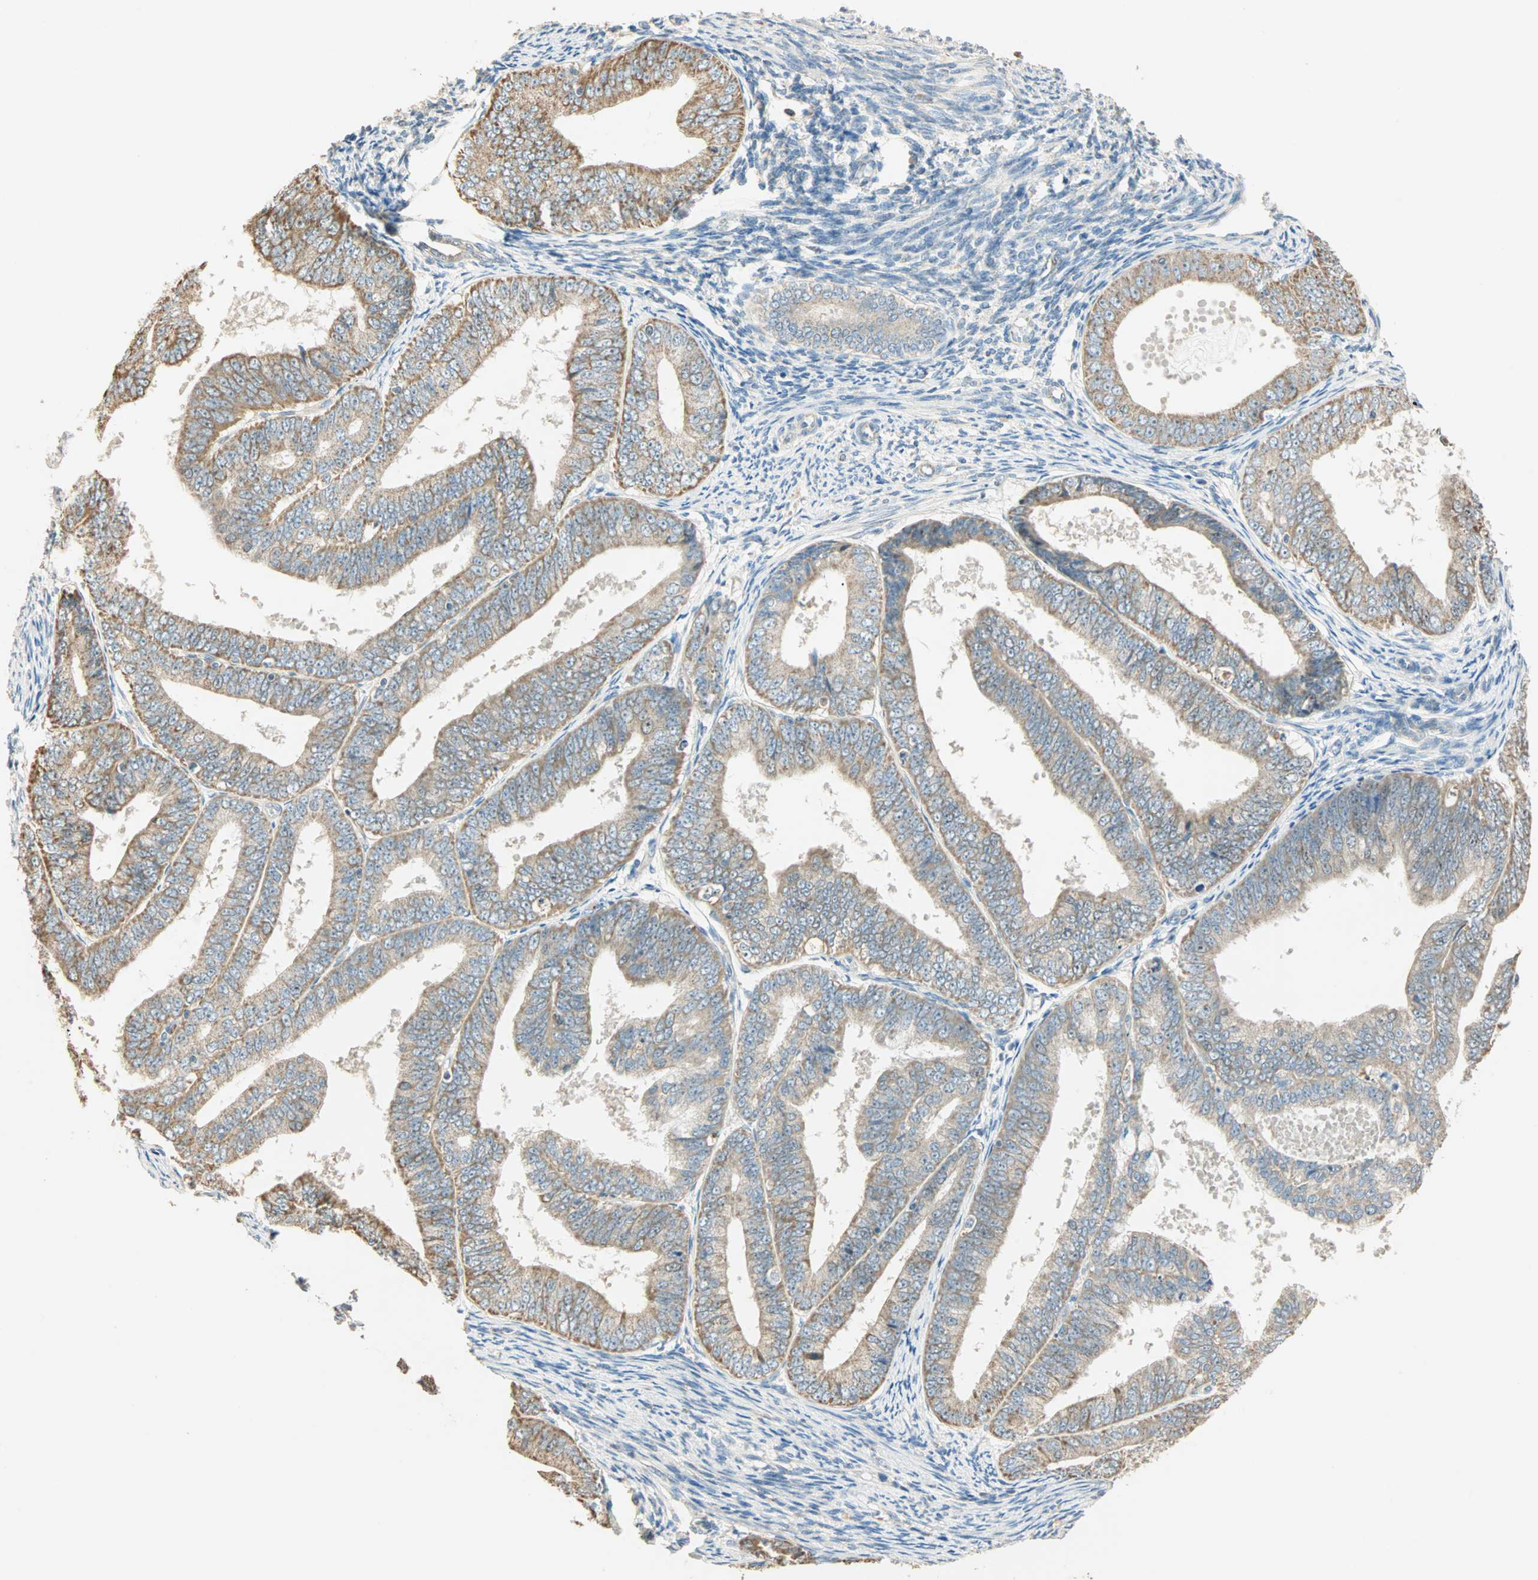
{"staining": {"intensity": "weak", "quantity": ">75%", "location": "cytoplasmic/membranous"}, "tissue": "endometrial cancer", "cell_type": "Tumor cells", "image_type": "cancer", "snomed": [{"axis": "morphology", "description": "Adenocarcinoma, NOS"}, {"axis": "topography", "description": "Endometrium"}], "caption": "Protein staining shows weak cytoplasmic/membranous positivity in approximately >75% of tumor cells in adenocarcinoma (endometrial).", "gene": "RAD18", "patient": {"sex": "female", "age": 63}}